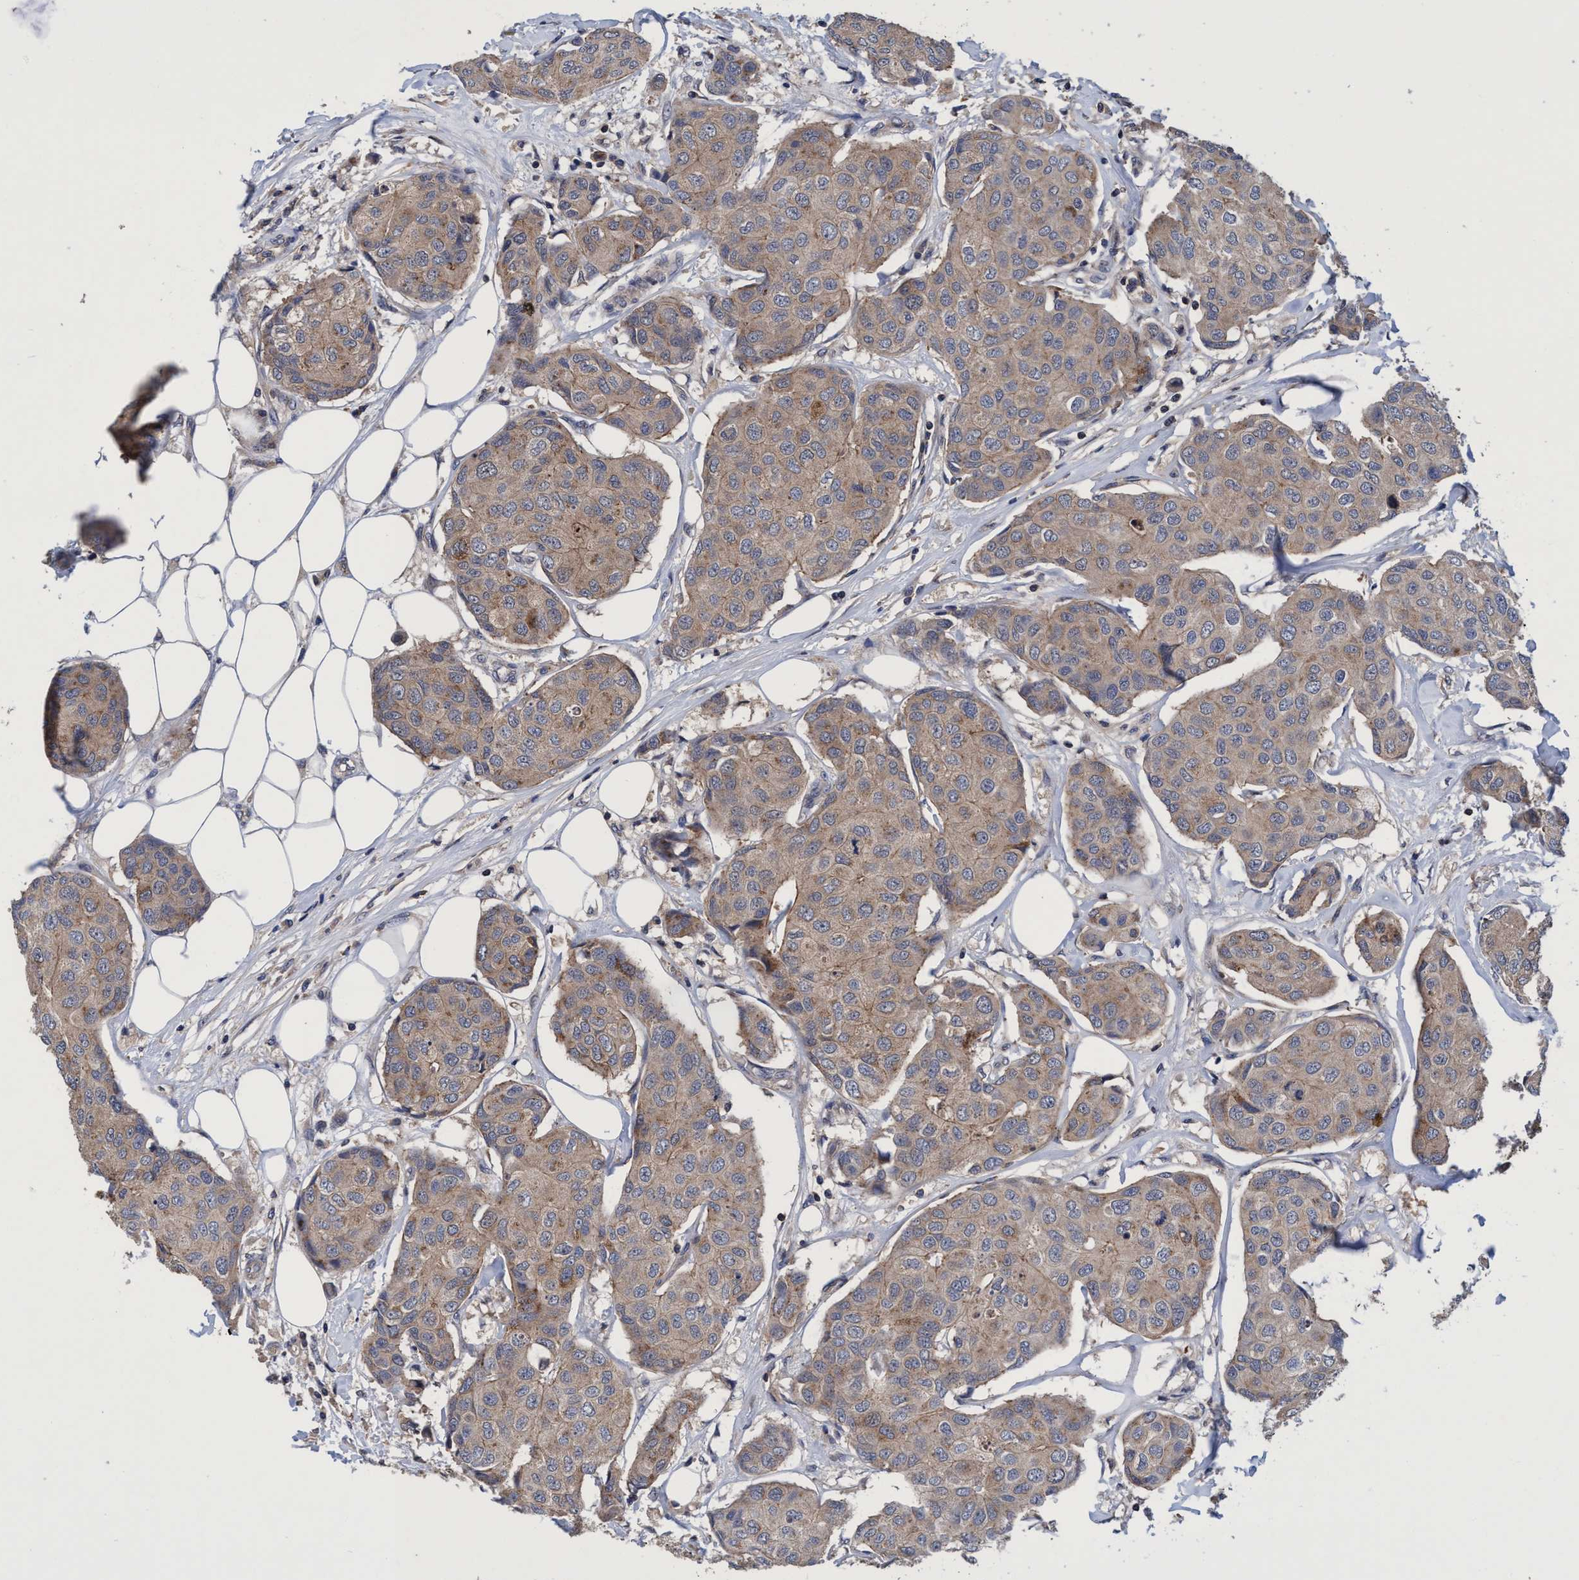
{"staining": {"intensity": "weak", "quantity": ">75%", "location": "cytoplasmic/membranous"}, "tissue": "breast cancer", "cell_type": "Tumor cells", "image_type": "cancer", "snomed": [{"axis": "morphology", "description": "Duct carcinoma"}, {"axis": "topography", "description": "Breast"}], "caption": "Breast cancer stained for a protein reveals weak cytoplasmic/membranous positivity in tumor cells.", "gene": "CALCOCO2", "patient": {"sex": "female", "age": 80}}